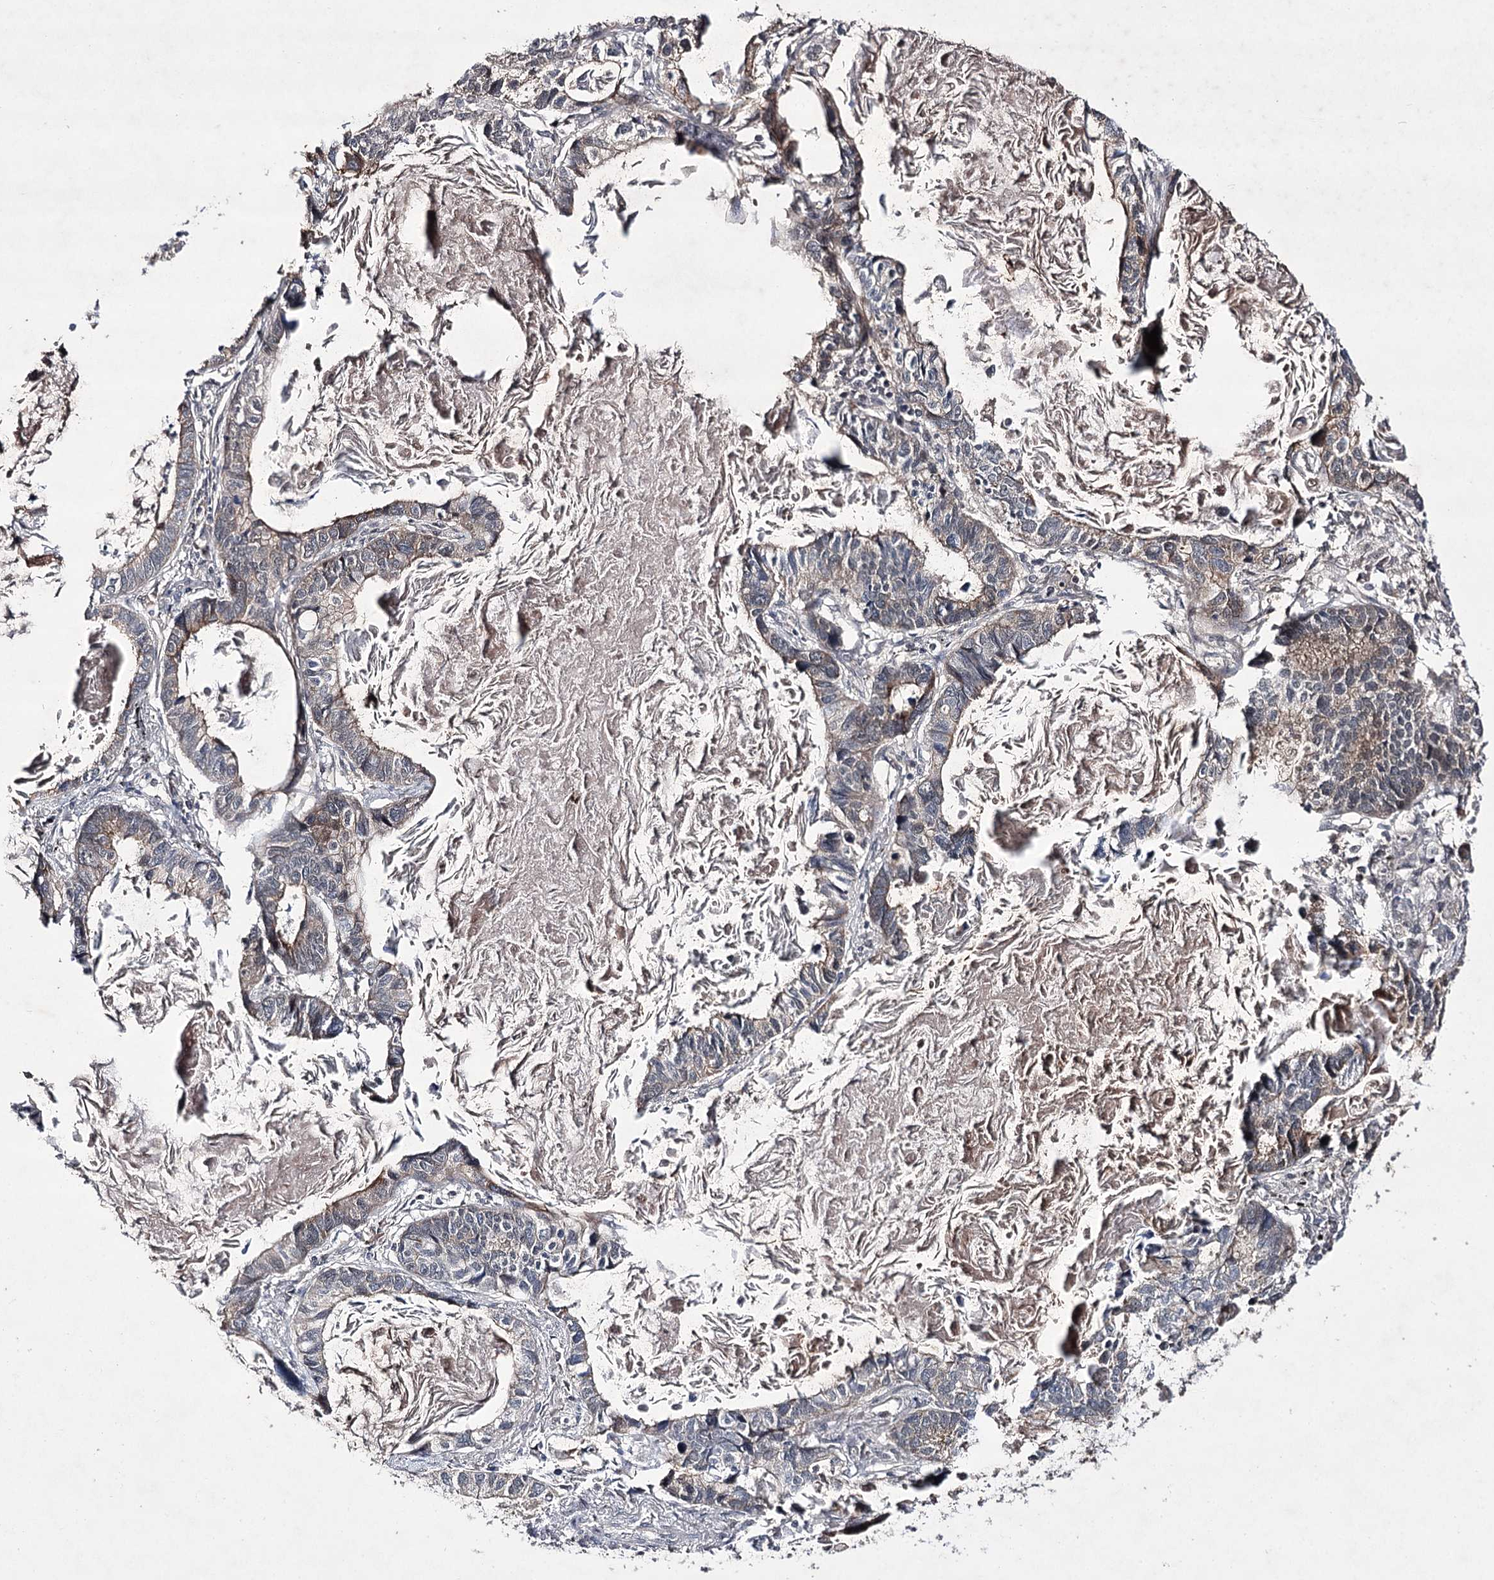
{"staining": {"intensity": "moderate", "quantity": "25%-75%", "location": "cytoplasmic/membranous"}, "tissue": "lung cancer", "cell_type": "Tumor cells", "image_type": "cancer", "snomed": [{"axis": "morphology", "description": "Adenocarcinoma, NOS"}, {"axis": "topography", "description": "Lung"}], "caption": "Lung cancer (adenocarcinoma) was stained to show a protein in brown. There is medium levels of moderate cytoplasmic/membranous staining in approximately 25%-75% of tumor cells. Using DAB (brown) and hematoxylin (blue) stains, captured at high magnification using brightfield microscopy.", "gene": "HOXC11", "patient": {"sex": "male", "age": 67}}